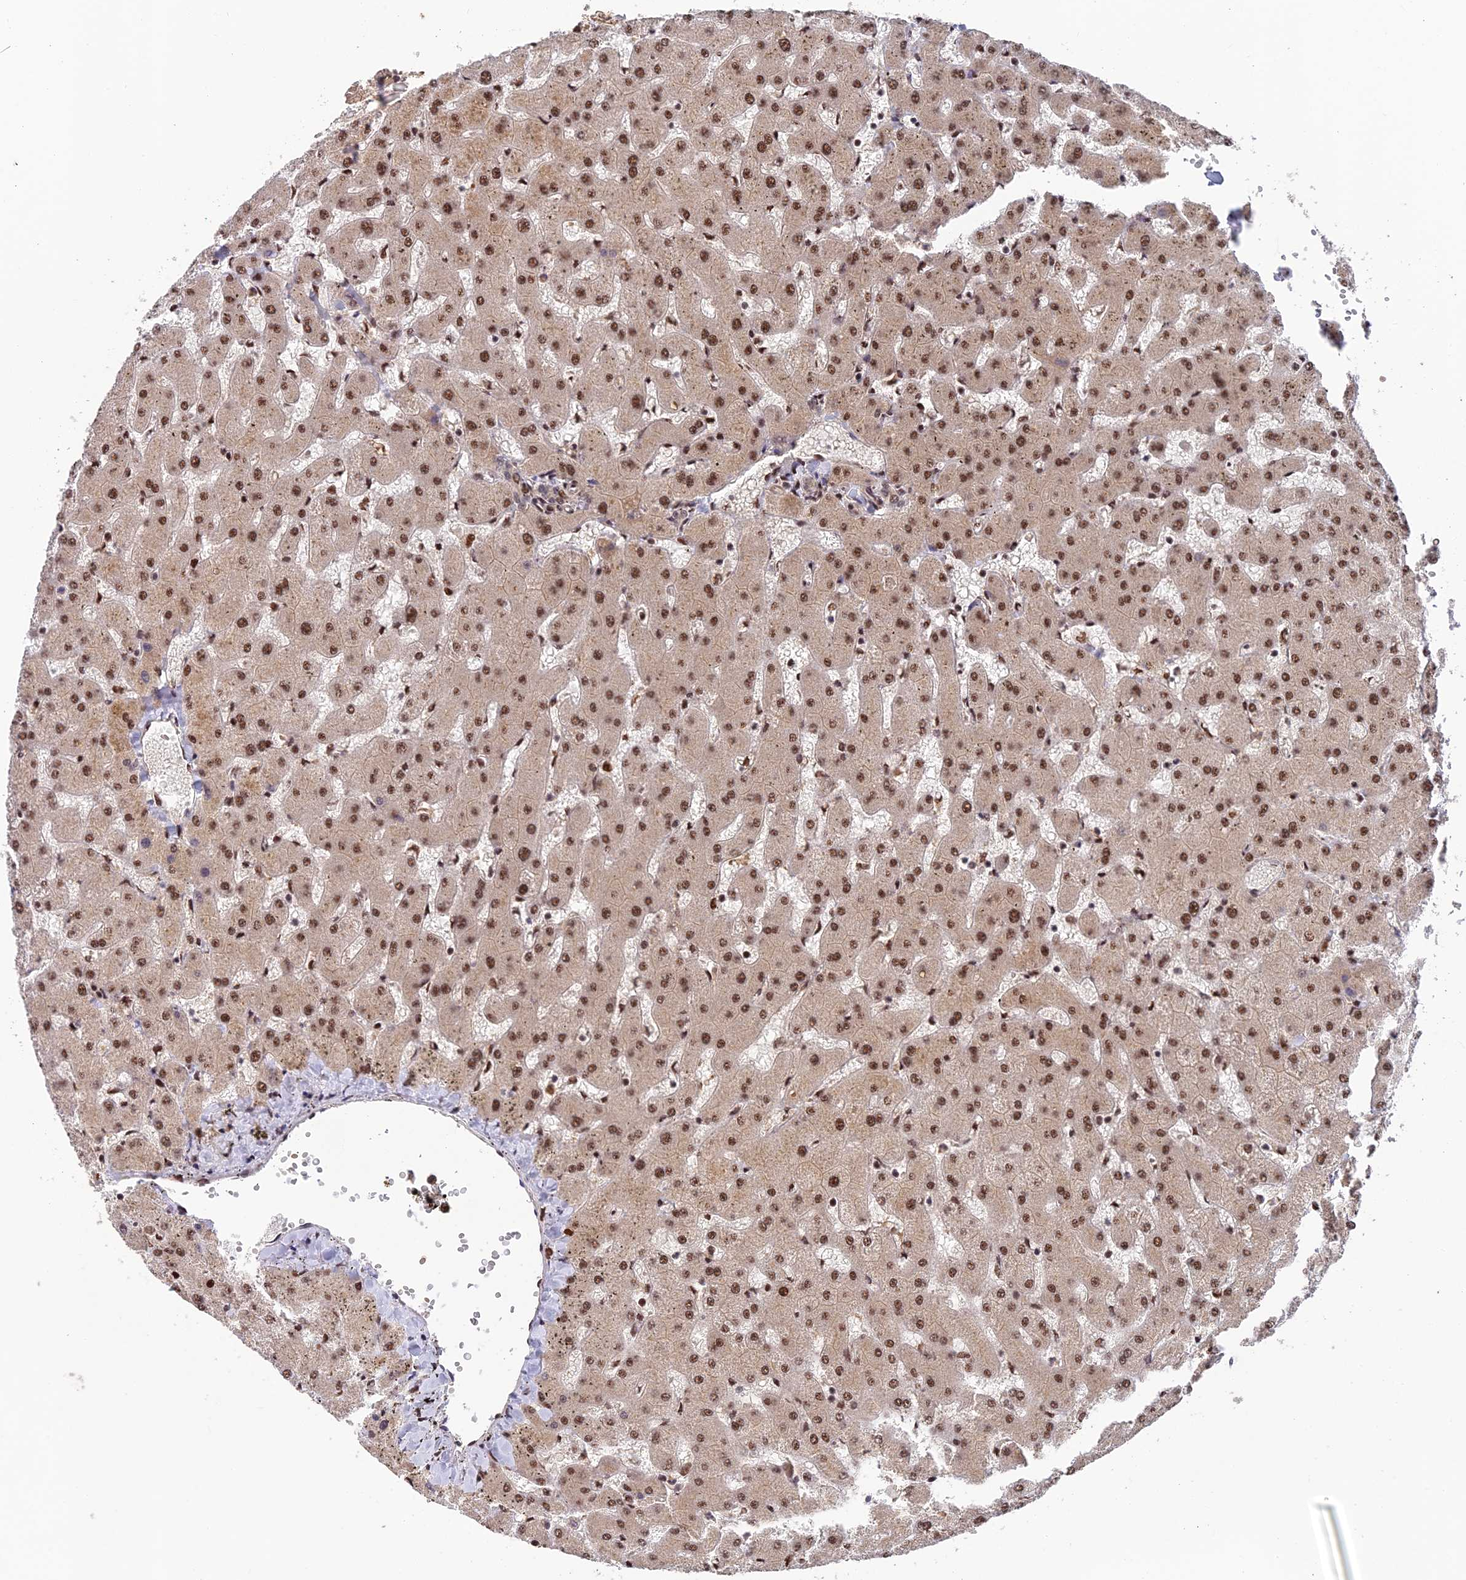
{"staining": {"intensity": "moderate", "quantity": "25%-75%", "location": "nuclear"}, "tissue": "liver", "cell_type": "Cholangiocytes", "image_type": "normal", "snomed": [{"axis": "morphology", "description": "Normal tissue, NOS"}, {"axis": "topography", "description": "Liver"}], "caption": "IHC staining of normal liver, which shows medium levels of moderate nuclear expression in approximately 25%-75% of cholangiocytes indicating moderate nuclear protein expression. The staining was performed using DAB (brown) for protein detection and nuclei were counterstained in hematoxylin (blue).", "gene": "OSBPL1A", "patient": {"sex": "female", "age": 63}}